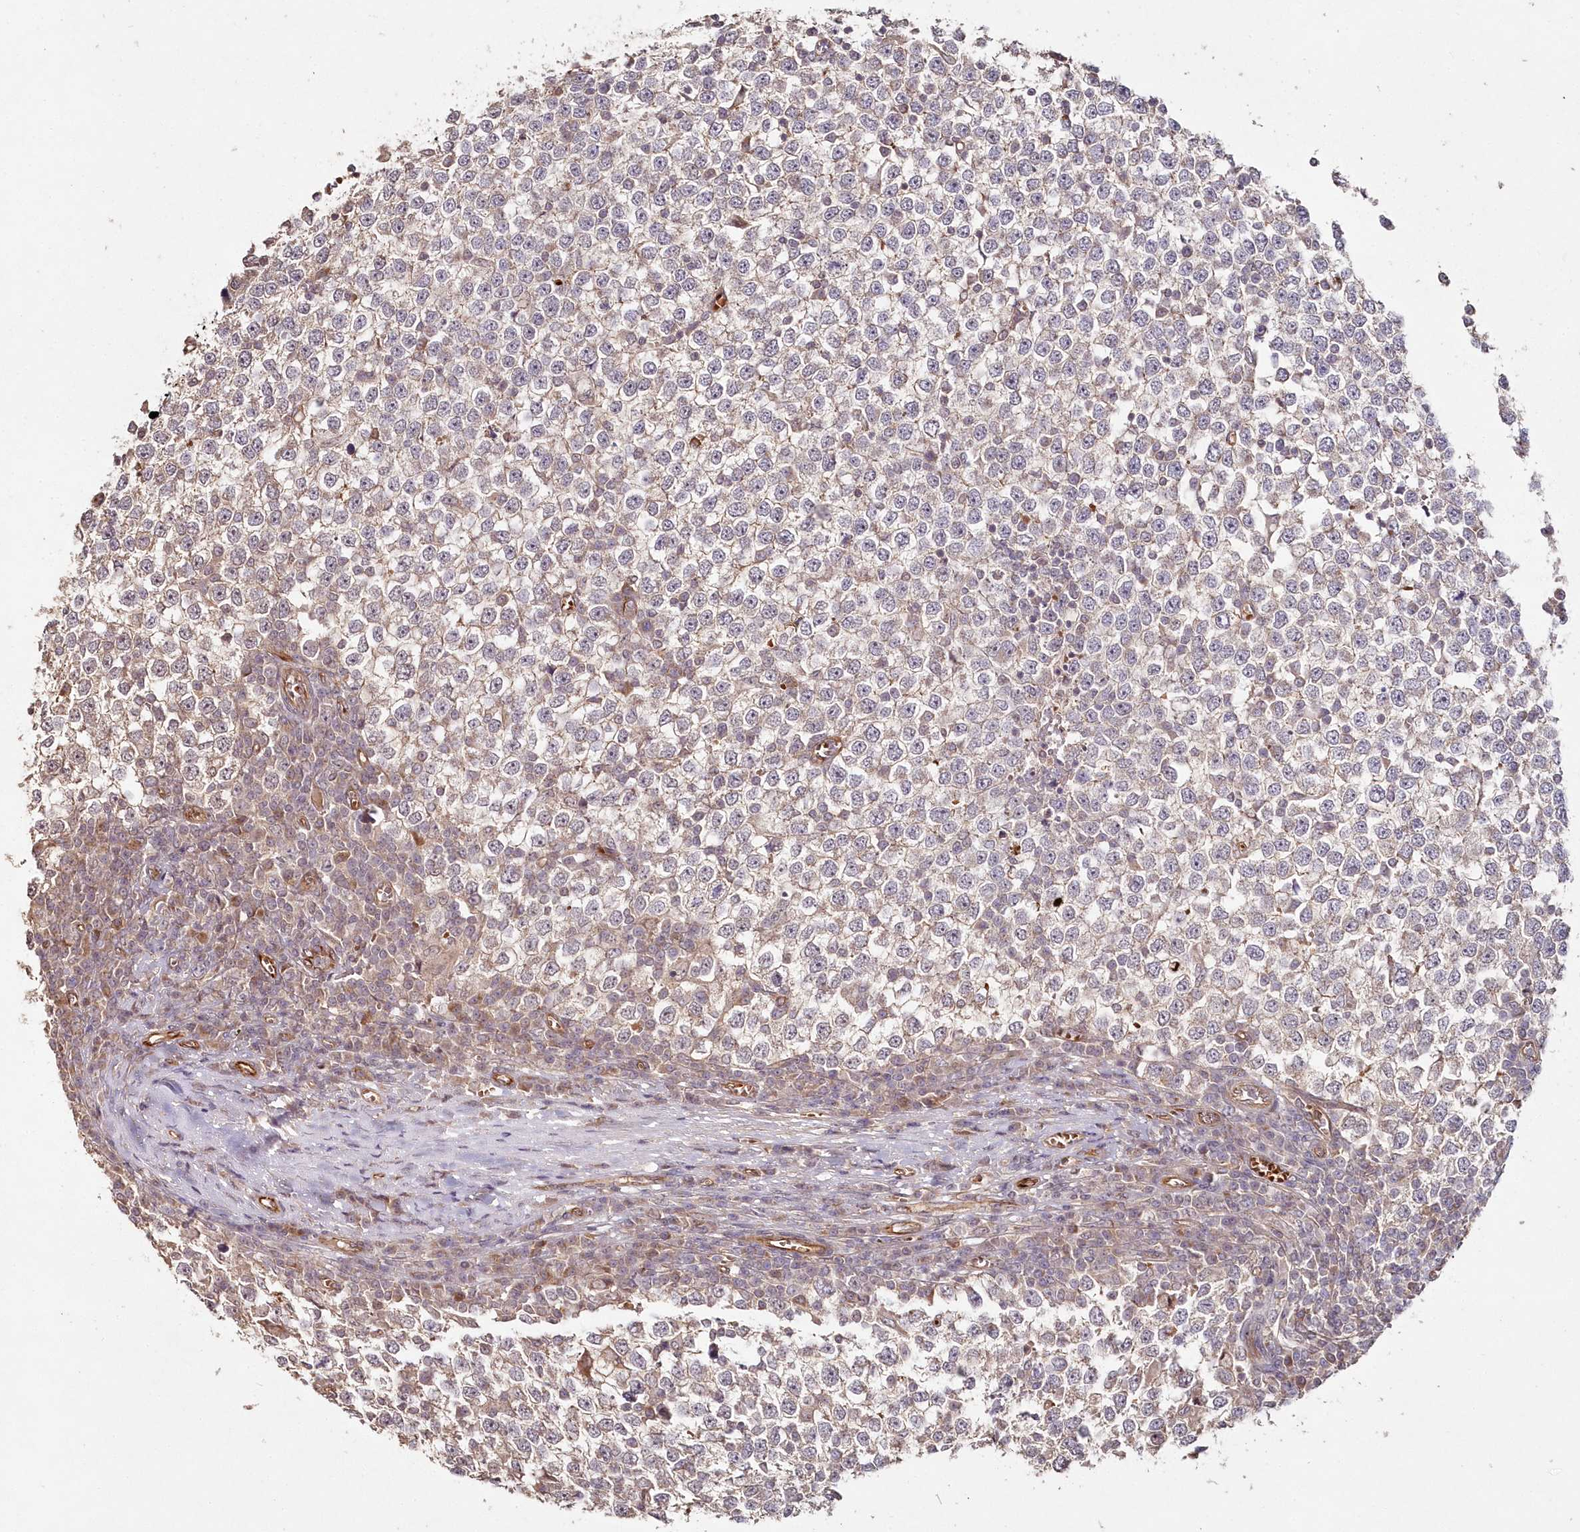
{"staining": {"intensity": "weak", "quantity": "25%-75%", "location": "cytoplasmic/membranous"}, "tissue": "testis cancer", "cell_type": "Tumor cells", "image_type": "cancer", "snomed": [{"axis": "morphology", "description": "Seminoma, NOS"}, {"axis": "topography", "description": "Testis"}], "caption": "High-magnification brightfield microscopy of seminoma (testis) stained with DAB (brown) and counterstained with hematoxylin (blue). tumor cells exhibit weak cytoplasmic/membranous staining is identified in about25%-75% of cells.", "gene": "HYCC2", "patient": {"sex": "male", "age": 65}}